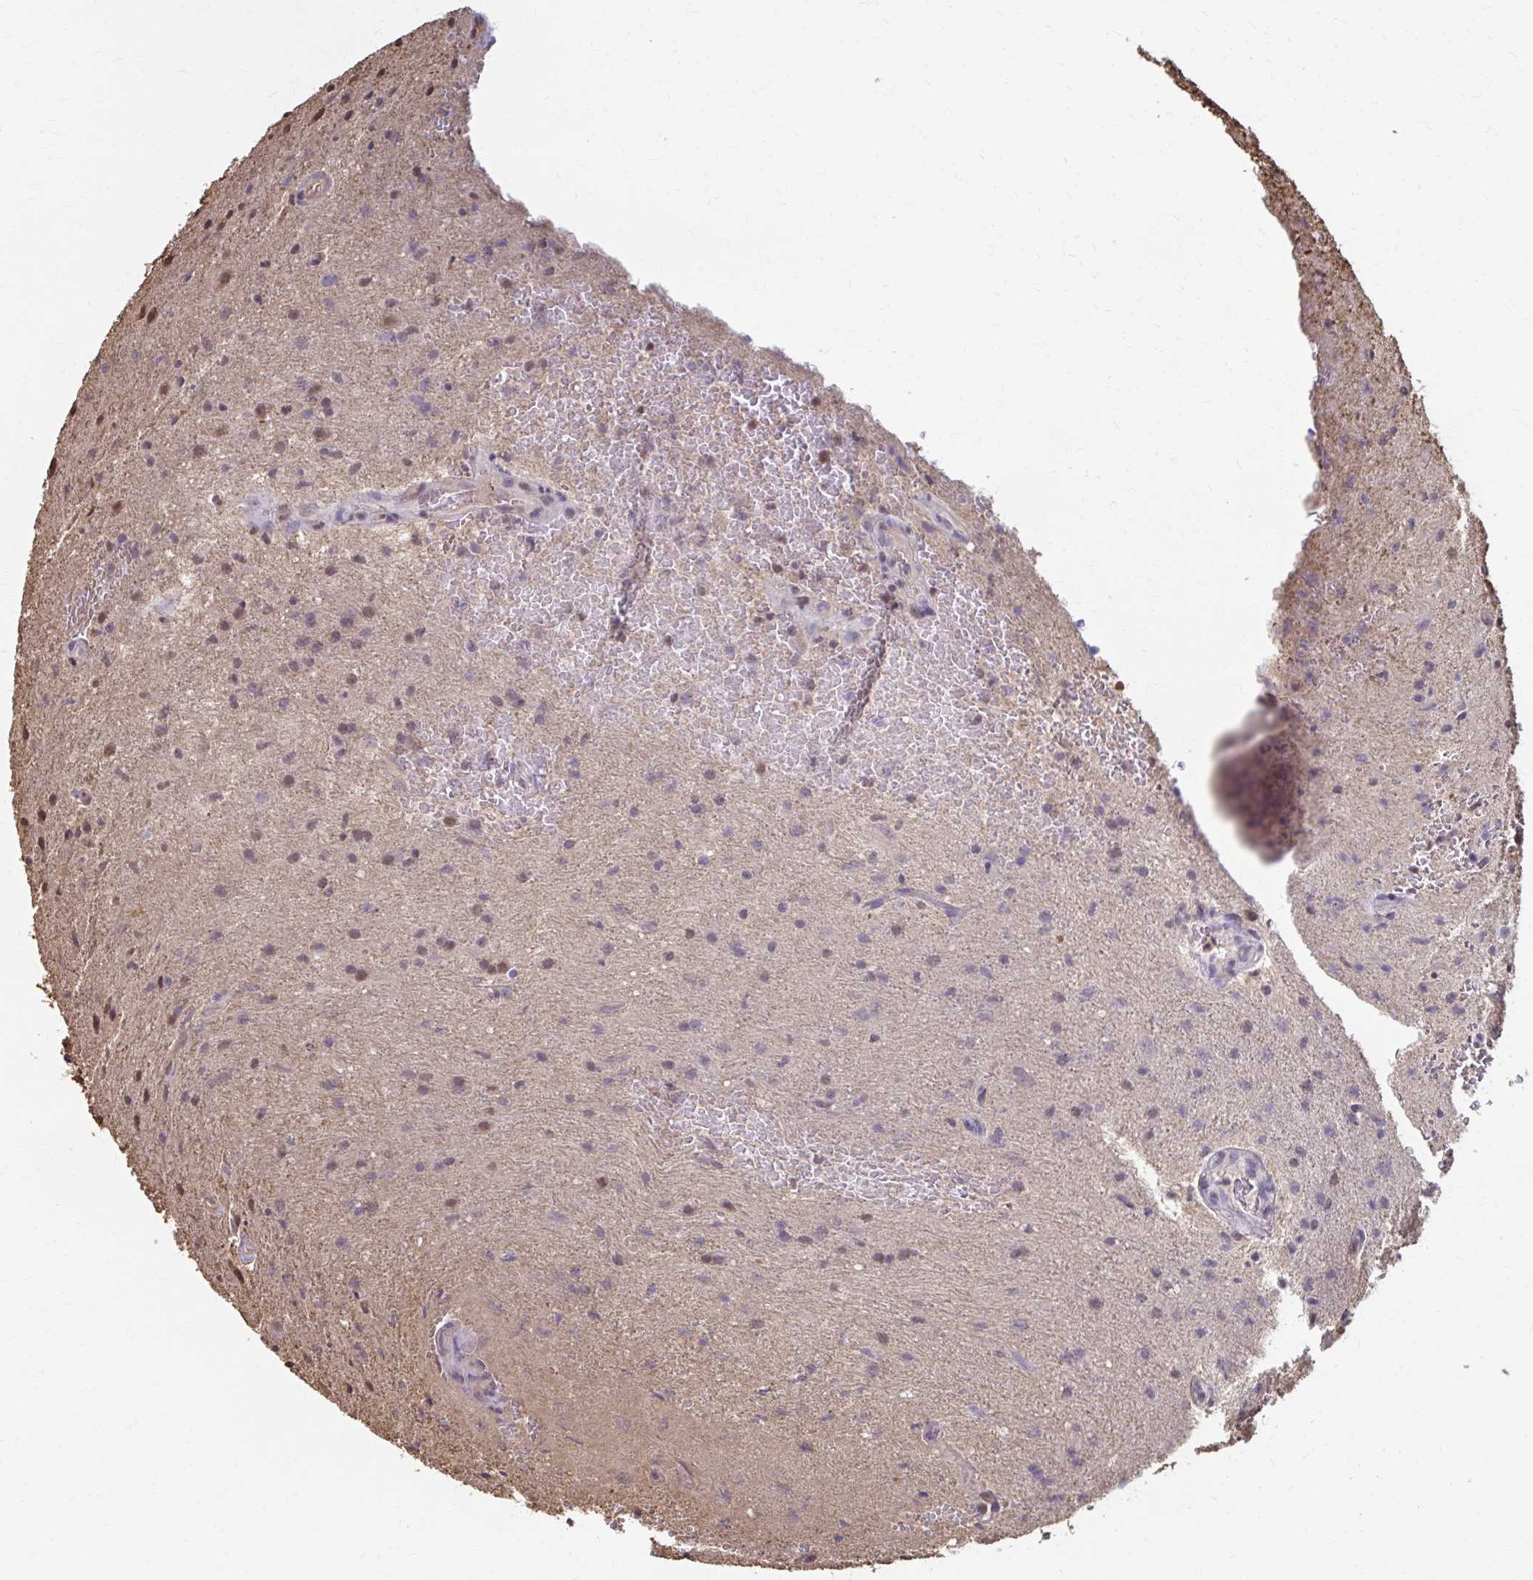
{"staining": {"intensity": "moderate", "quantity": "<25%", "location": "nuclear"}, "tissue": "glioma", "cell_type": "Tumor cells", "image_type": "cancer", "snomed": [{"axis": "morphology", "description": "Glioma, malignant, High grade"}, {"axis": "topography", "description": "Brain"}], "caption": "Protein analysis of high-grade glioma (malignant) tissue demonstrates moderate nuclear staining in about <25% of tumor cells. The protein is shown in brown color, while the nuclei are stained blue.", "gene": "ING4", "patient": {"sex": "male", "age": 67}}